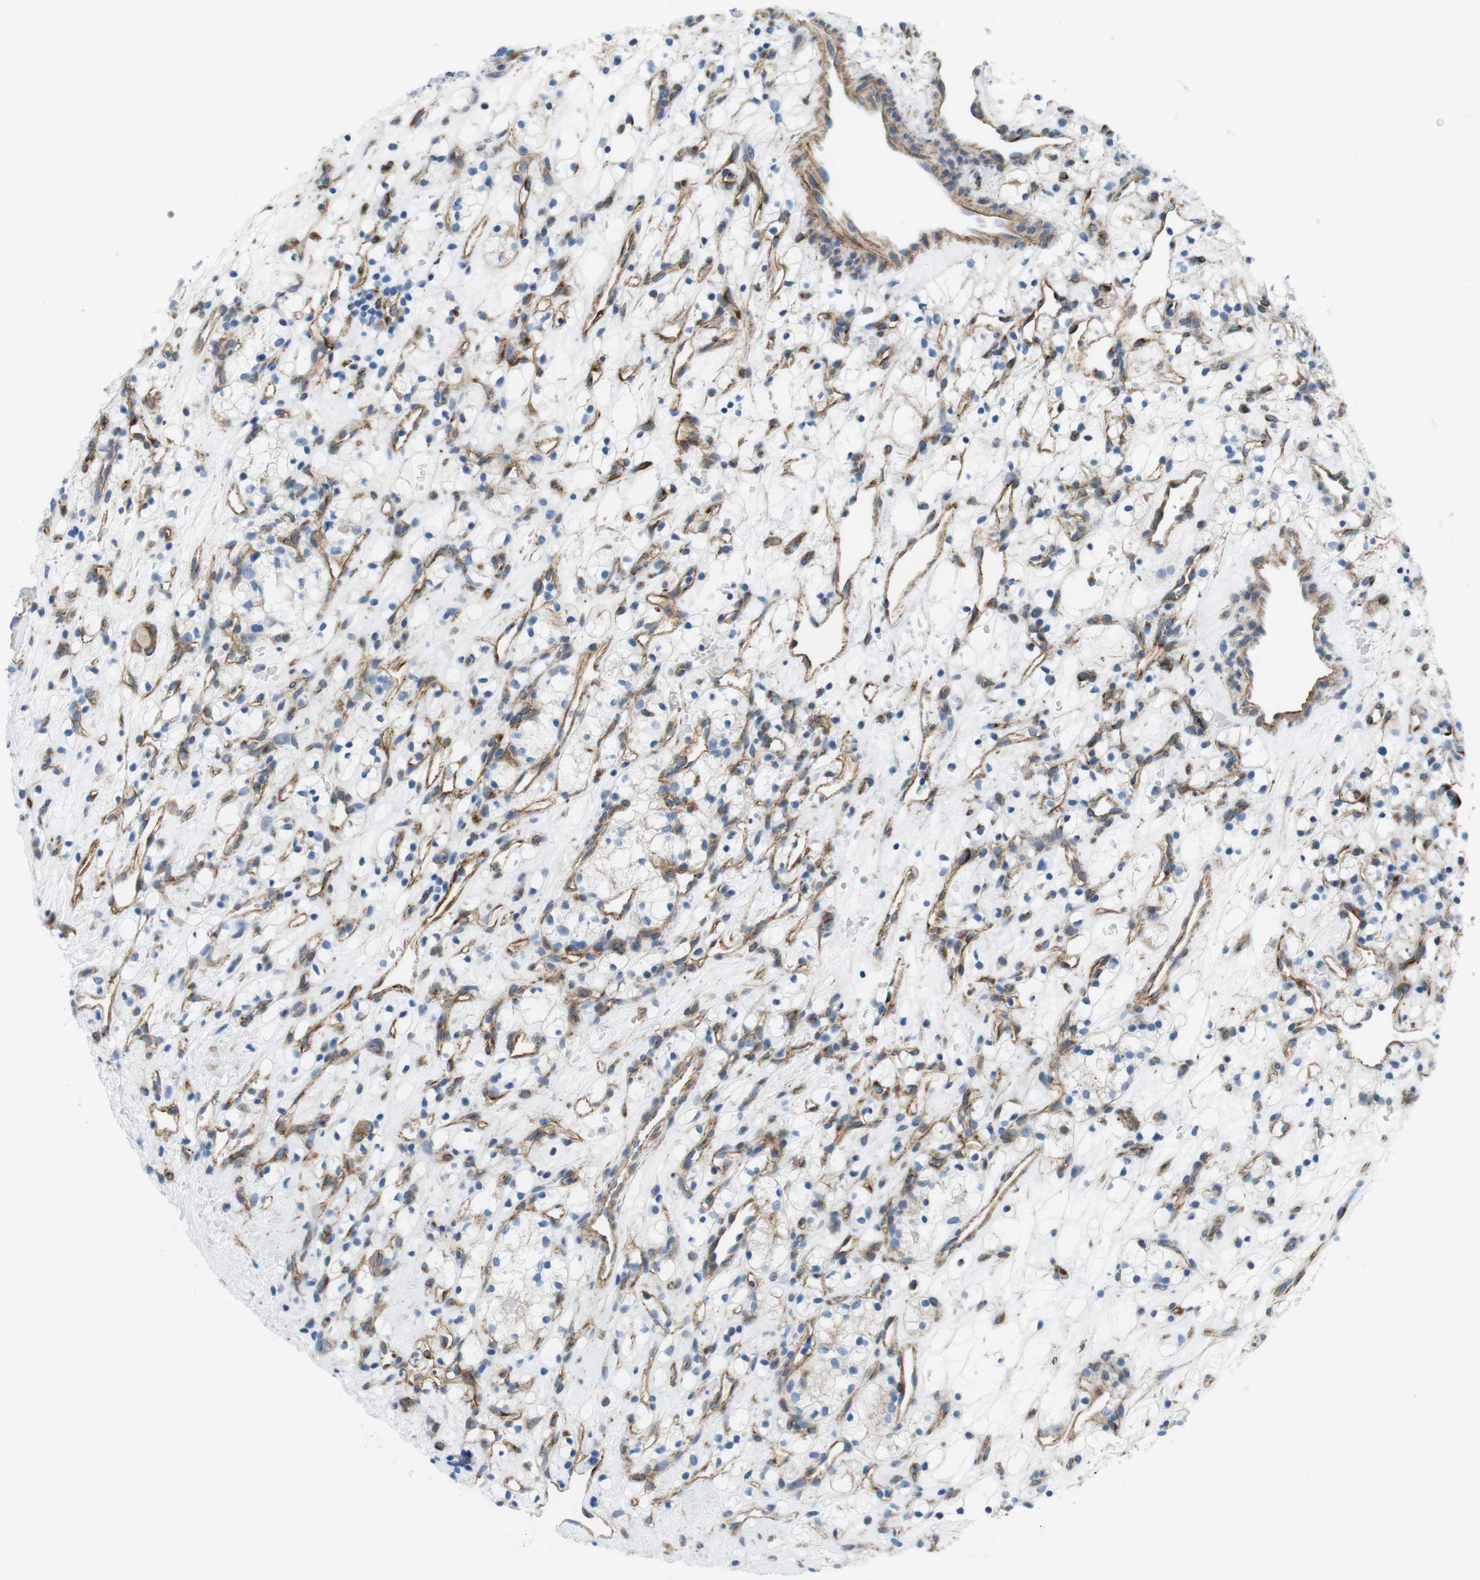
{"staining": {"intensity": "negative", "quantity": "none", "location": "none"}, "tissue": "renal cancer", "cell_type": "Tumor cells", "image_type": "cancer", "snomed": [{"axis": "morphology", "description": "Adenocarcinoma, NOS"}, {"axis": "topography", "description": "Kidney"}], "caption": "This is an IHC photomicrograph of renal cancer (adenocarcinoma). There is no expression in tumor cells.", "gene": "MYH9", "patient": {"sex": "female", "age": 60}}